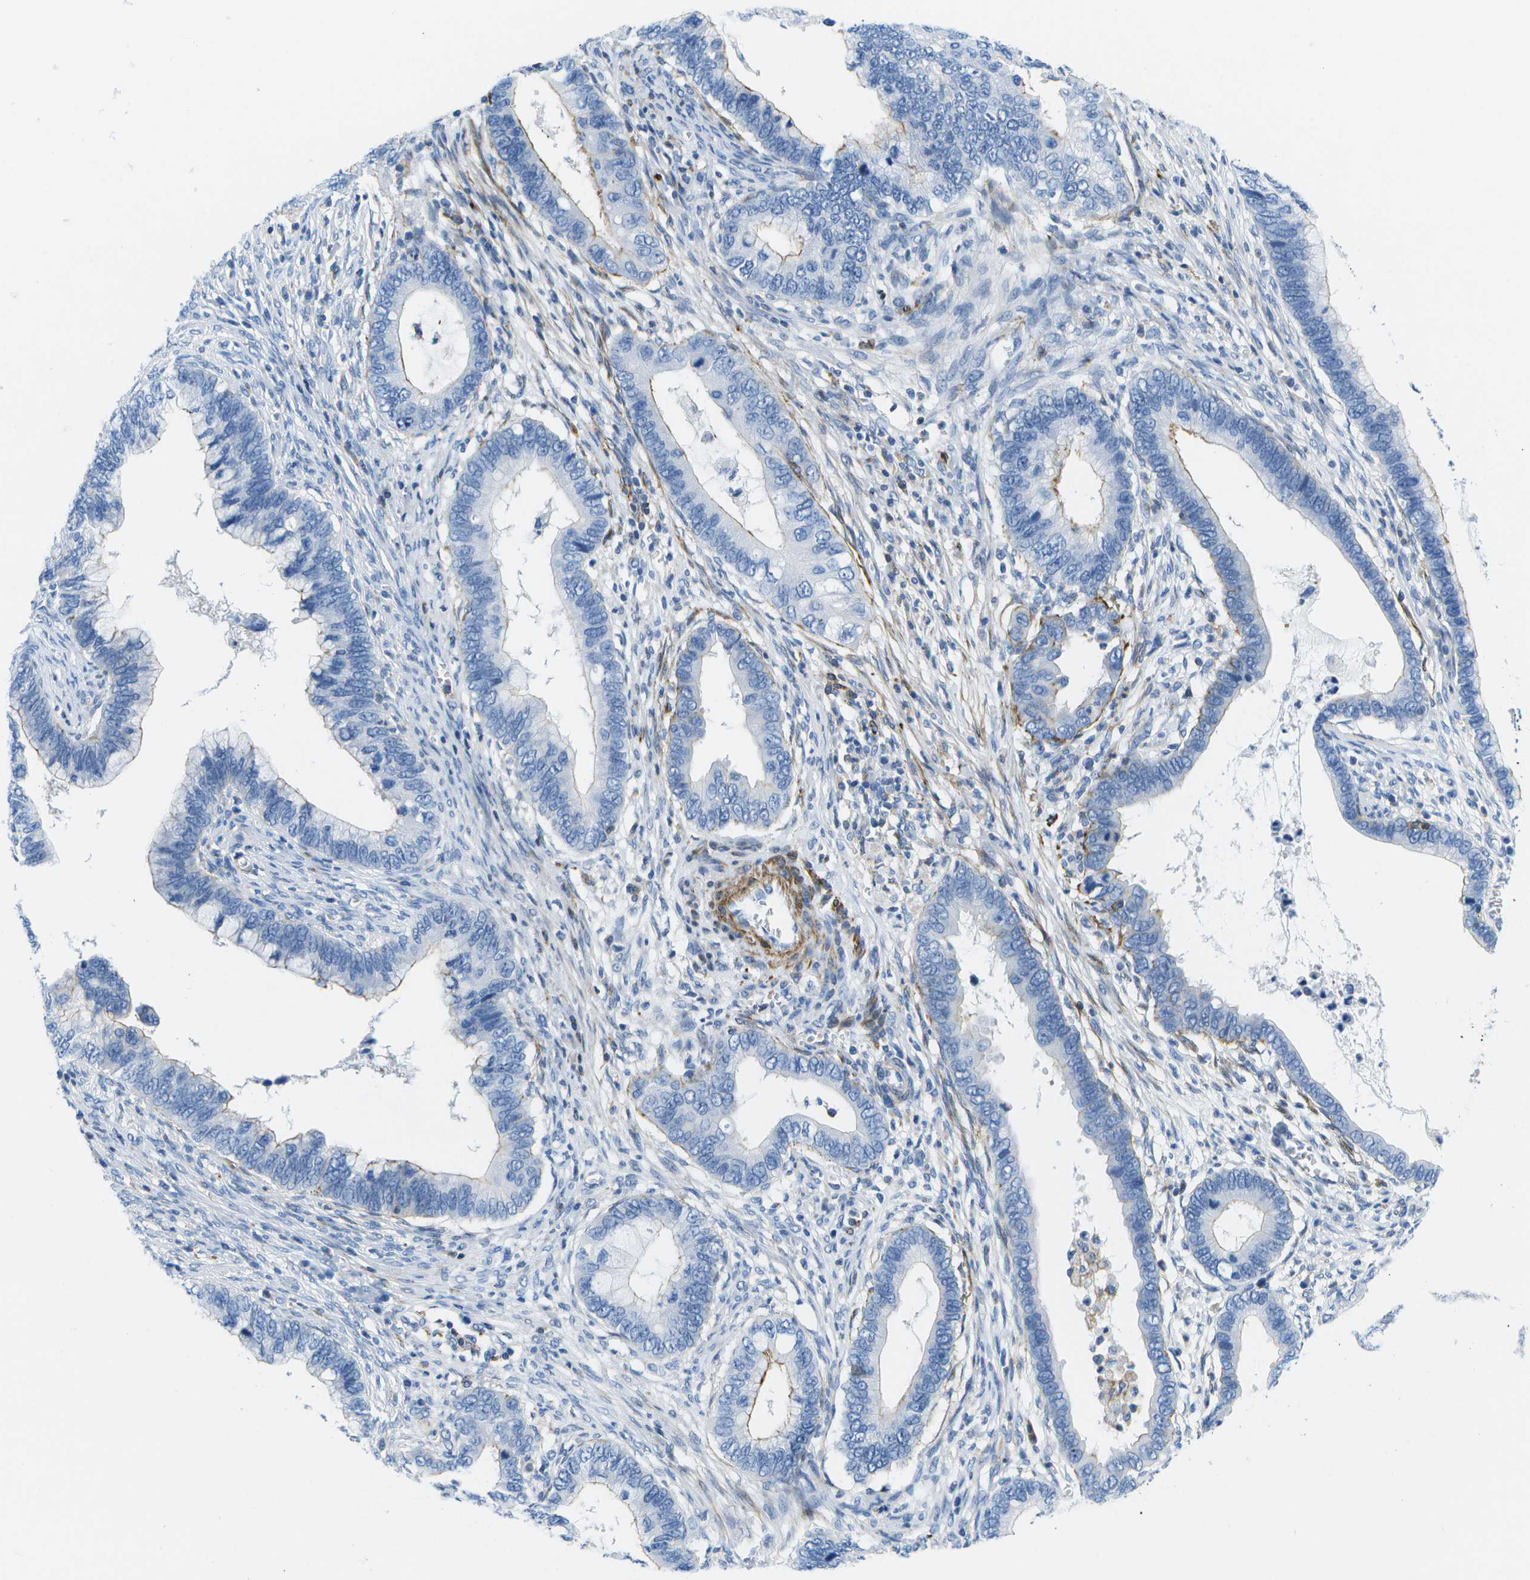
{"staining": {"intensity": "negative", "quantity": "none", "location": "none"}, "tissue": "cervical cancer", "cell_type": "Tumor cells", "image_type": "cancer", "snomed": [{"axis": "morphology", "description": "Adenocarcinoma, NOS"}, {"axis": "topography", "description": "Cervix"}], "caption": "Tumor cells are negative for brown protein staining in adenocarcinoma (cervical). The staining is performed using DAB brown chromogen with nuclei counter-stained in using hematoxylin.", "gene": "ADGRG6", "patient": {"sex": "female", "age": 44}}